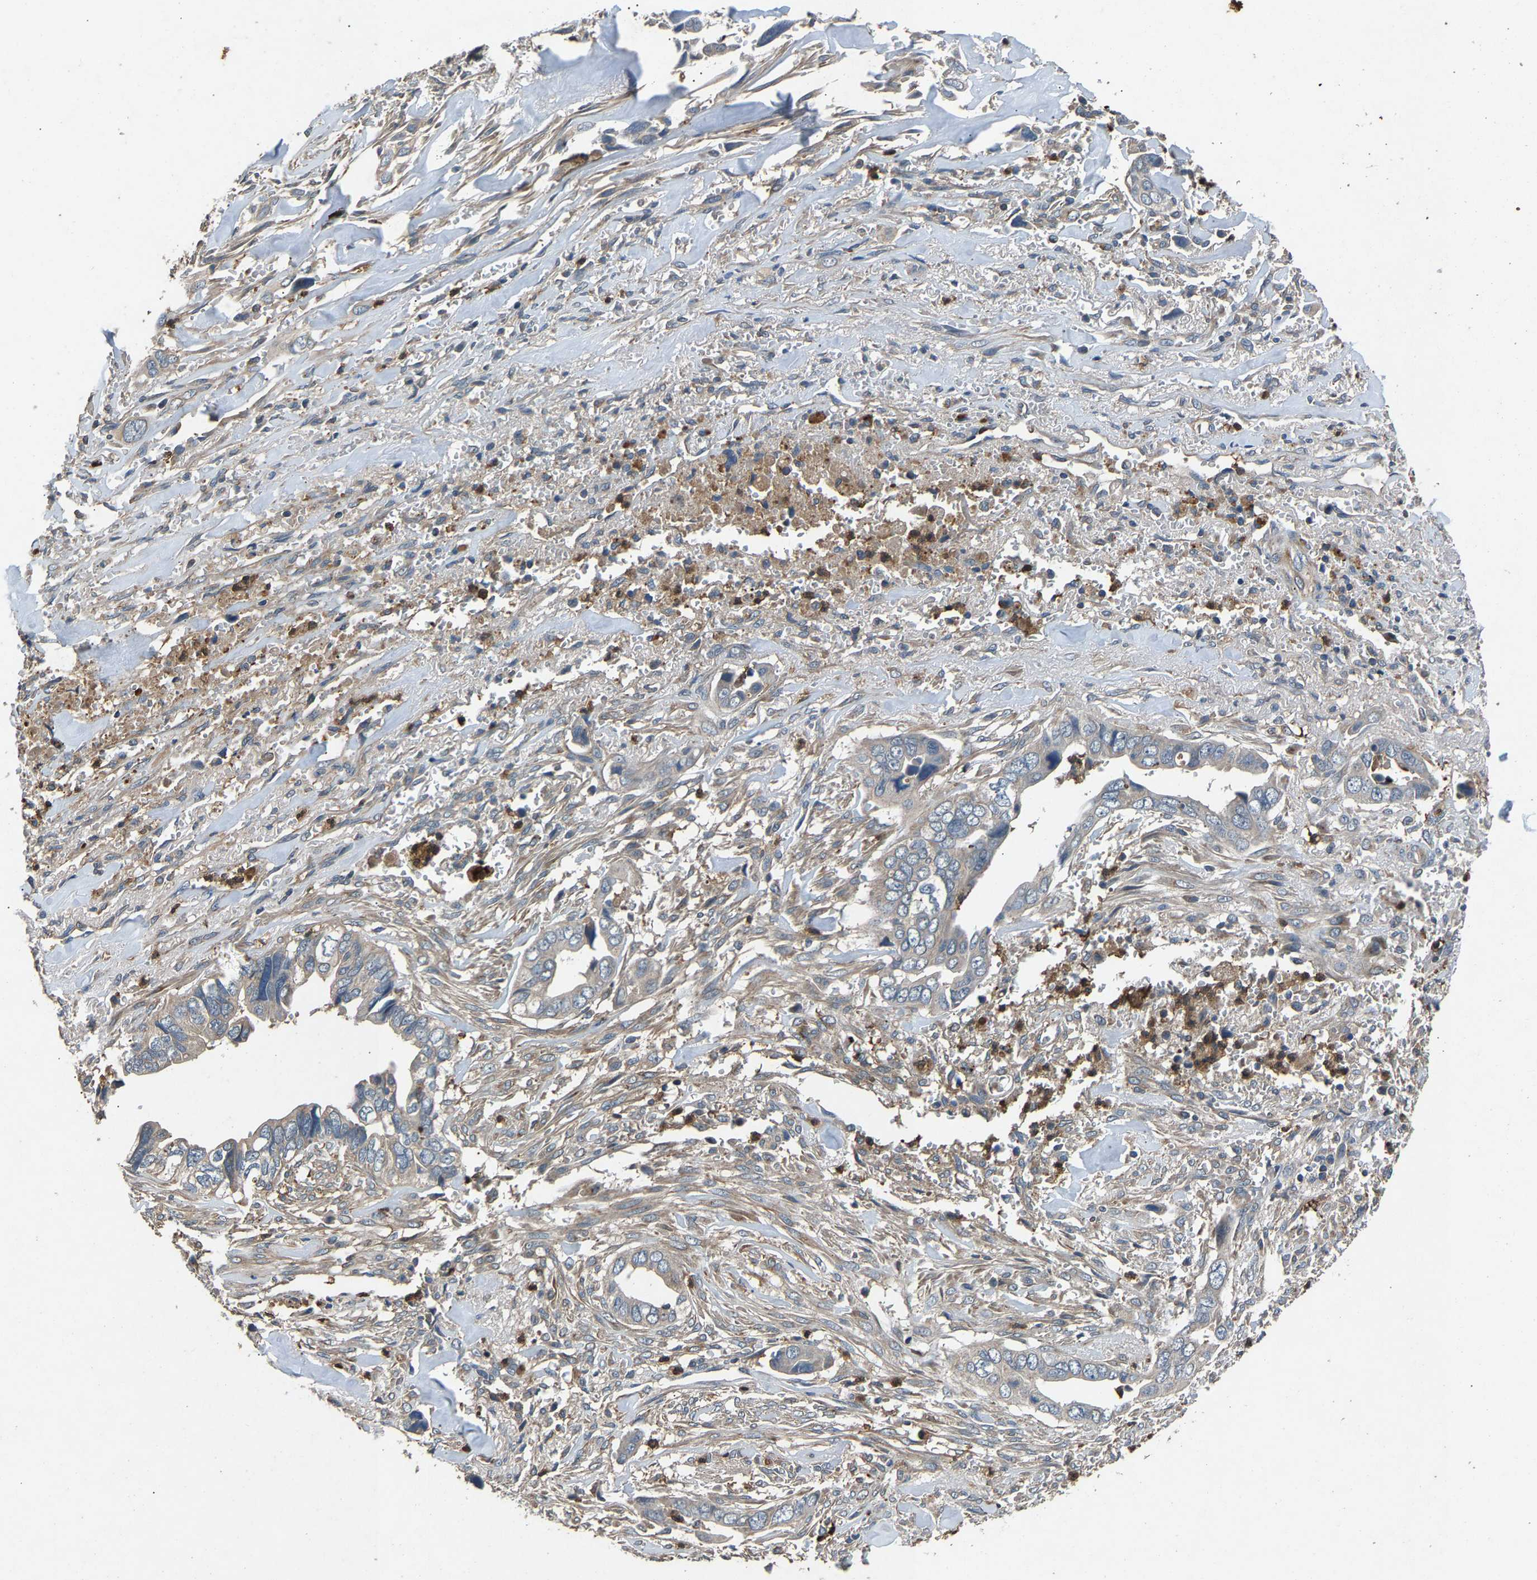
{"staining": {"intensity": "negative", "quantity": "none", "location": "none"}, "tissue": "liver cancer", "cell_type": "Tumor cells", "image_type": "cancer", "snomed": [{"axis": "morphology", "description": "Cholangiocarcinoma"}, {"axis": "topography", "description": "Liver"}], "caption": "An image of liver cholangiocarcinoma stained for a protein shows no brown staining in tumor cells. The staining is performed using DAB (3,3'-diaminobenzidine) brown chromogen with nuclei counter-stained in using hematoxylin.", "gene": "PPID", "patient": {"sex": "female", "age": 79}}